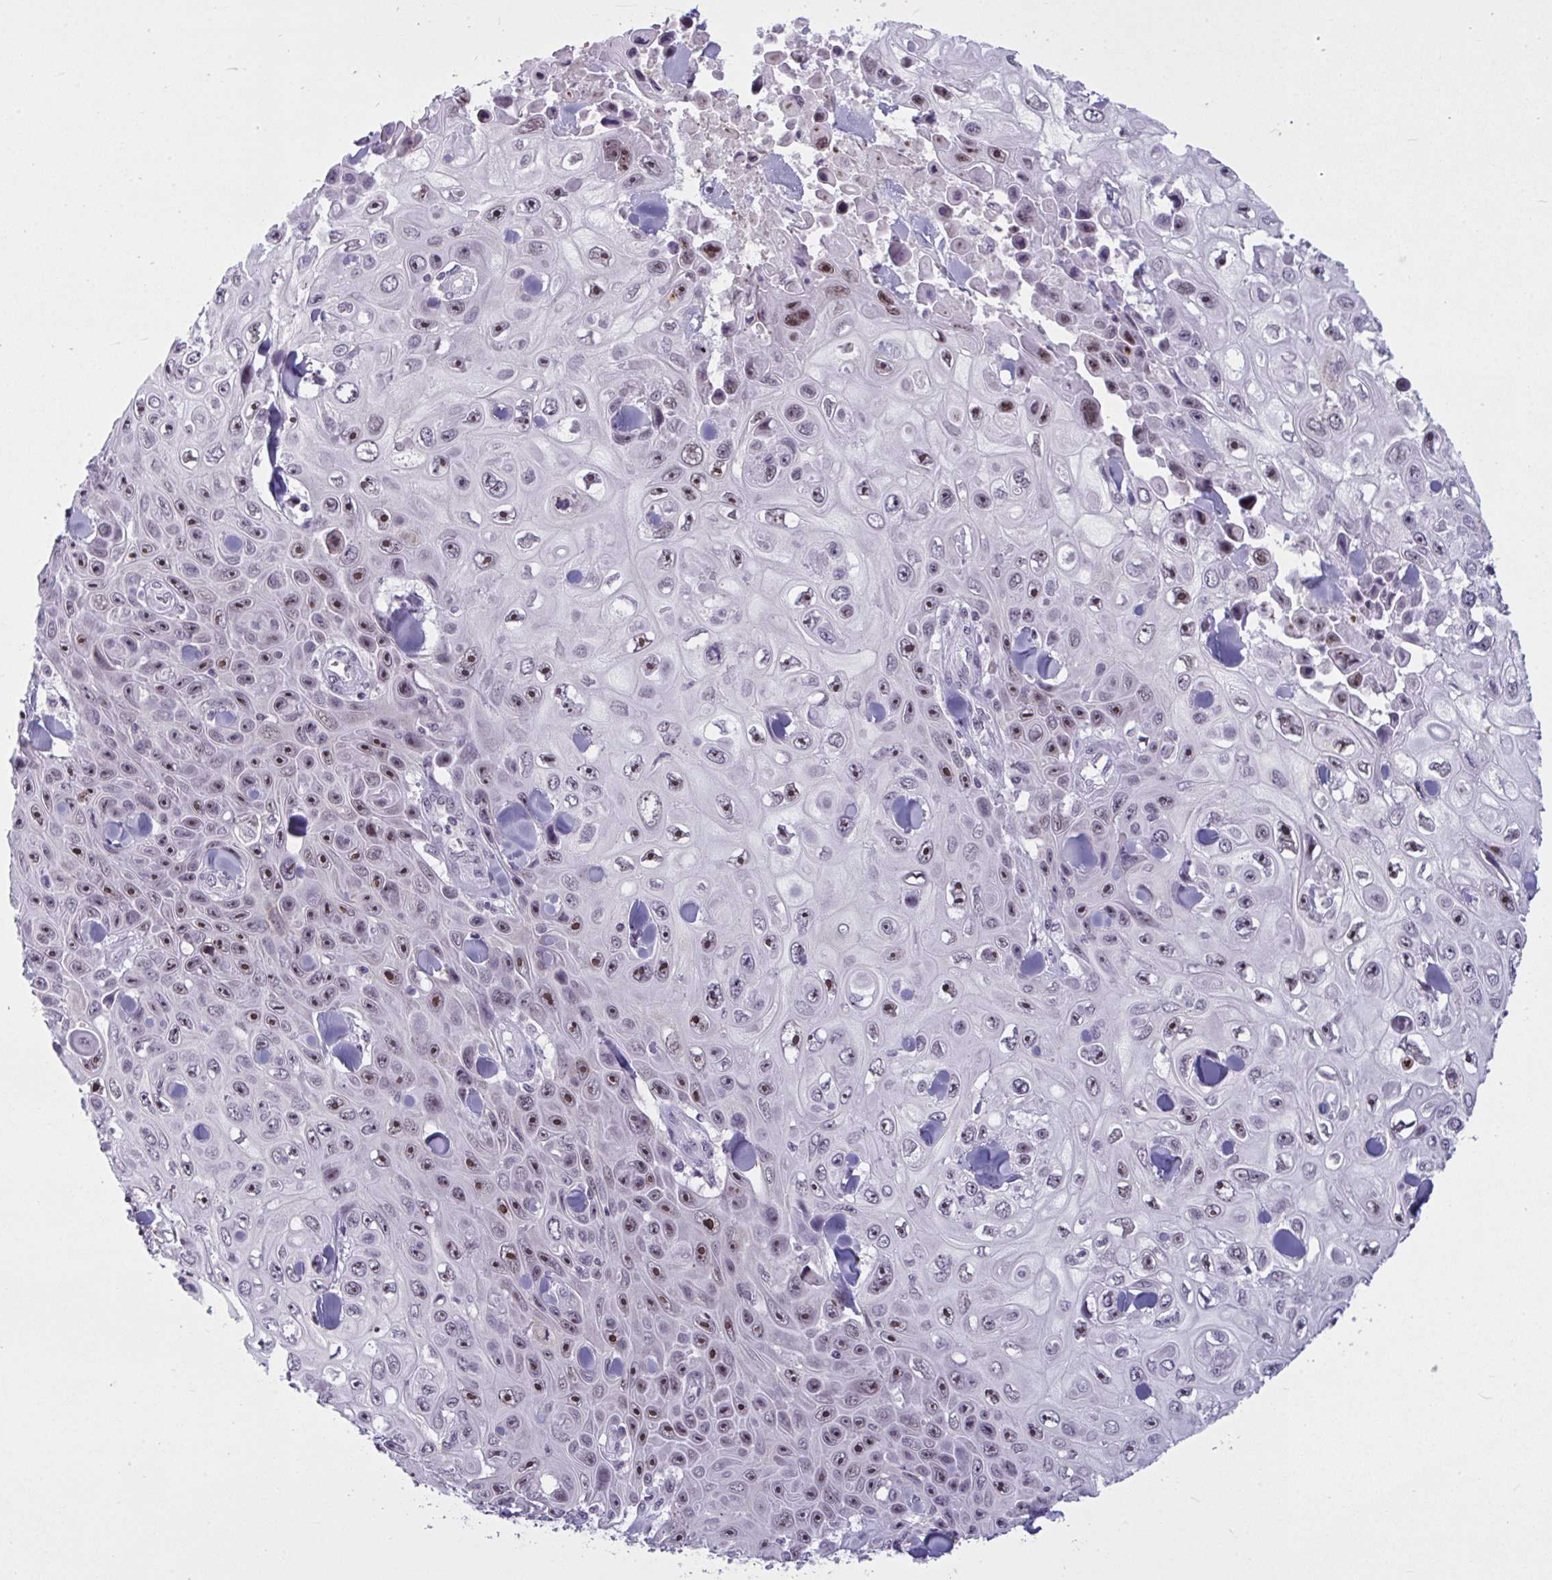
{"staining": {"intensity": "moderate", "quantity": ">75%", "location": "nuclear"}, "tissue": "skin cancer", "cell_type": "Tumor cells", "image_type": "cancer", "snomed": [{"axis": "morphology", "description": "Squamous cell carcinoma, NOS"}, {"axis": "topography", "description": "Skin"}], "caption": "Immunohistochemical staining of human skin cancer (squamous cell carcinoma) exhibits moderate nuclear protein positivity in about >75% of tumor cells.", "gene": "TGM6", "patient": {"sex": "male", "age": 82}}